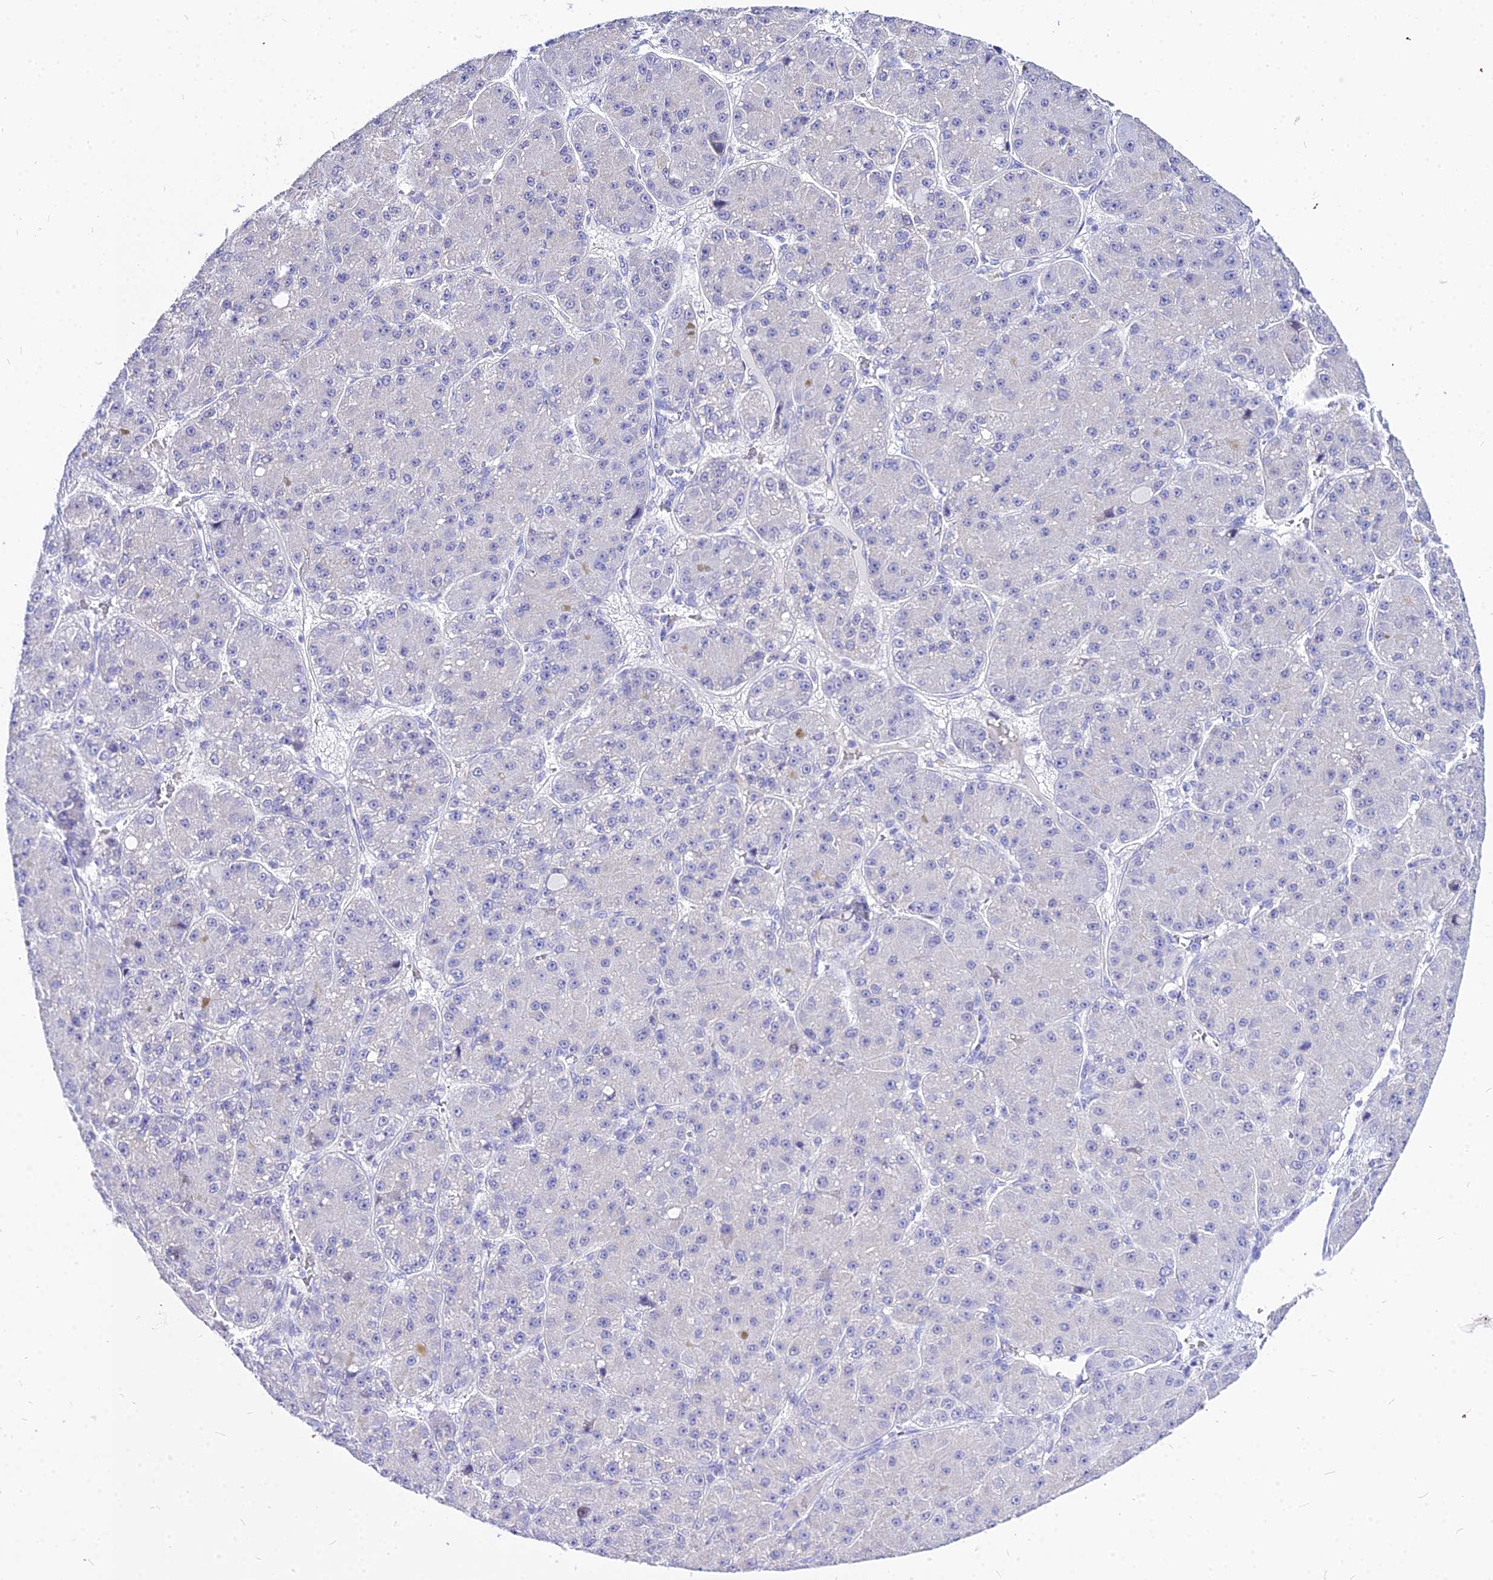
{"staining": {"intensity": "negative", "quantity": "none", "location": "none"}, "tissue": "liver cancer", "cell_type": "Tumor cells", "image_type": "cancer", "snomed": [{"axis": "morphology", "description": "Carcinoma, Hepatocellular, NOS"}, {"axis": "topography", "description": "Liver"}], "caption": "Immunohistochemical staining of liver cancer (hepatocellular carcinoma) displays no significant expression in tumor cells. (Brightfield microscopy of DAB immunohistochemistry (IHC) at high magnification).", "gene": "CARD18", "patient": {"sex": "male", "age": 67}}